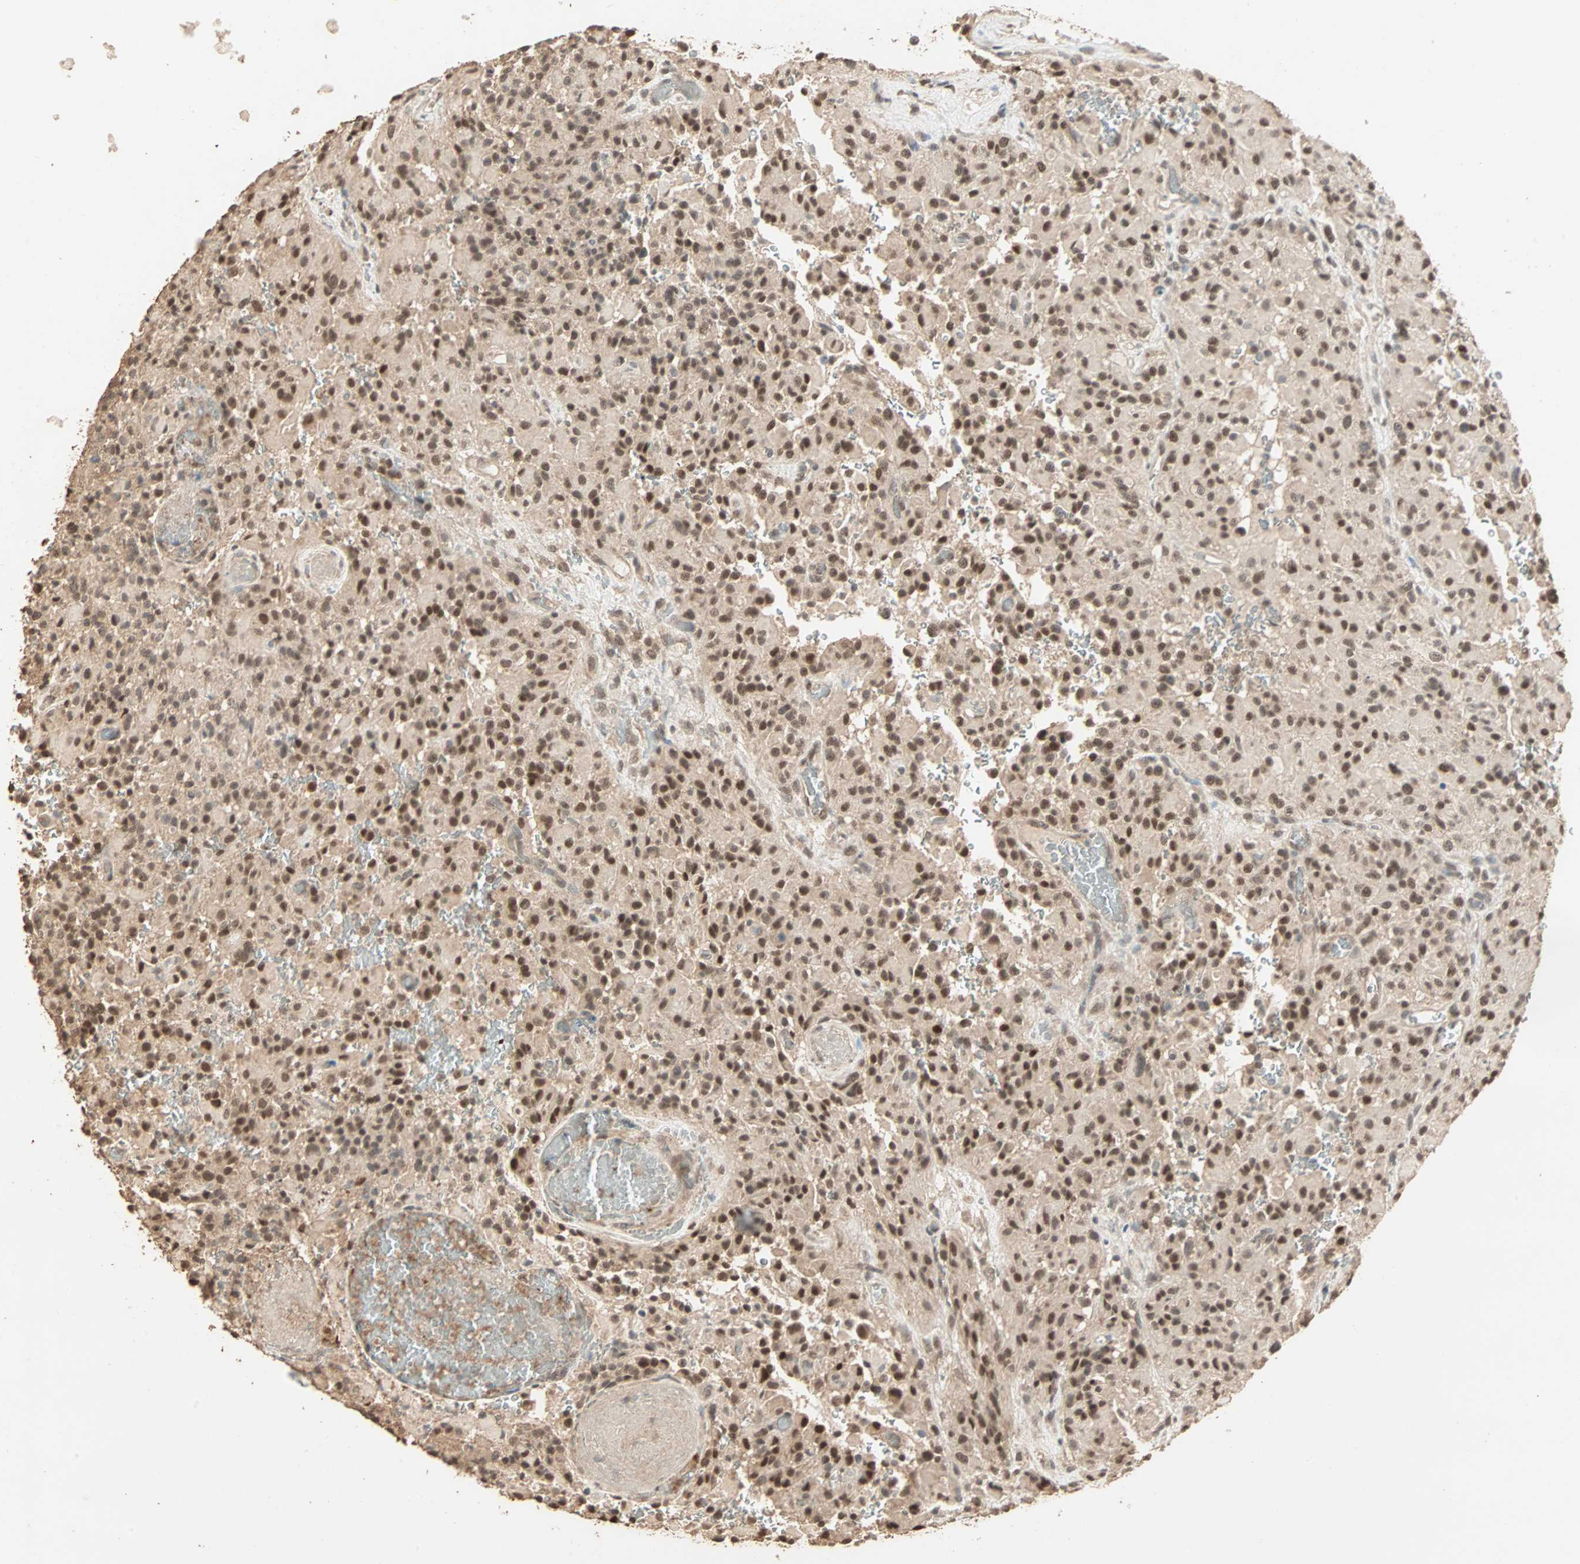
{"staining": {"intensity": "strong", "quantity": ">75%", "location": "cytoplasmic/membranous,nuclear"}, "tissue": "glioma", "cell_type": "Tumor cells", "image_type": "cancer", "snomed": [{"axis": "morphology", "description": "Glioma, malignant, High grade"}, {"axis": "topography", "description": "Brain"}], "caption": "Malignant glioma (high-grade) stained with a brown dye displays strong cytoplasmic/membranous and nuclear positive positivity in approximately >75% of tumor cells.", "gene": "ZBTB33", "patient": {"sex": "male", "age": 71}}